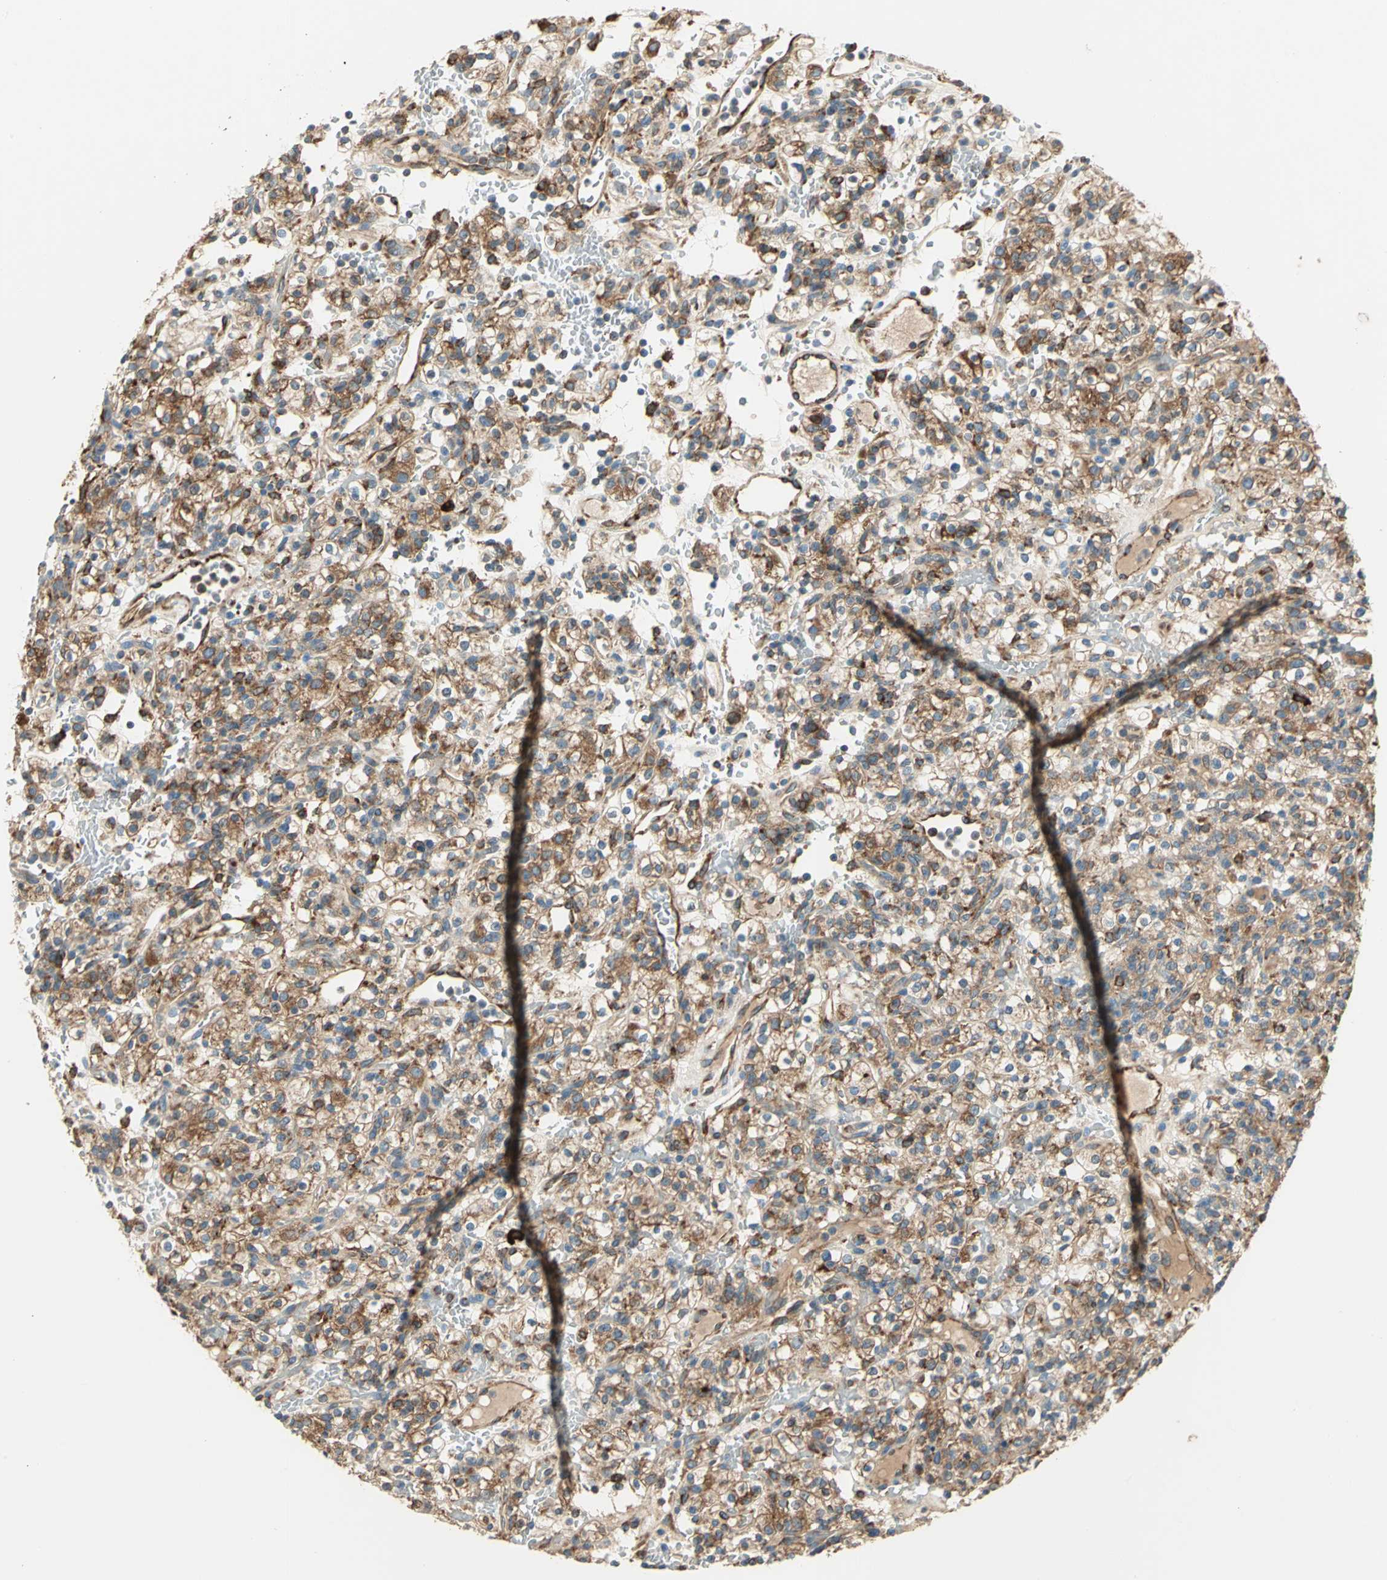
{"staining": {"intensity": "moderate", "quantity": ">75%", "location": "cytoplasmic/membranous"}, "tissue": "renal cancer", "cell_type": "Tumor cells", "image_type": "cancer", "snomed": [{"axis": "morphology", "description": "Normal tissue, NOS"}, {"axis": "morphology", "description": "Adenocarcinoma, NOS"}, {"axis": "topography", "description": "Kidney"}], "caption": "Immunohistochemistry of human adenocarcinoma (renal) demonstrates medium levels of moderate cytoplasmic/membranous expression in approximately >75% of tumor cells. Nuclei are stained in blue.", "gene": "PDIA4", "patient": {"sex": "female", "age": 72}}